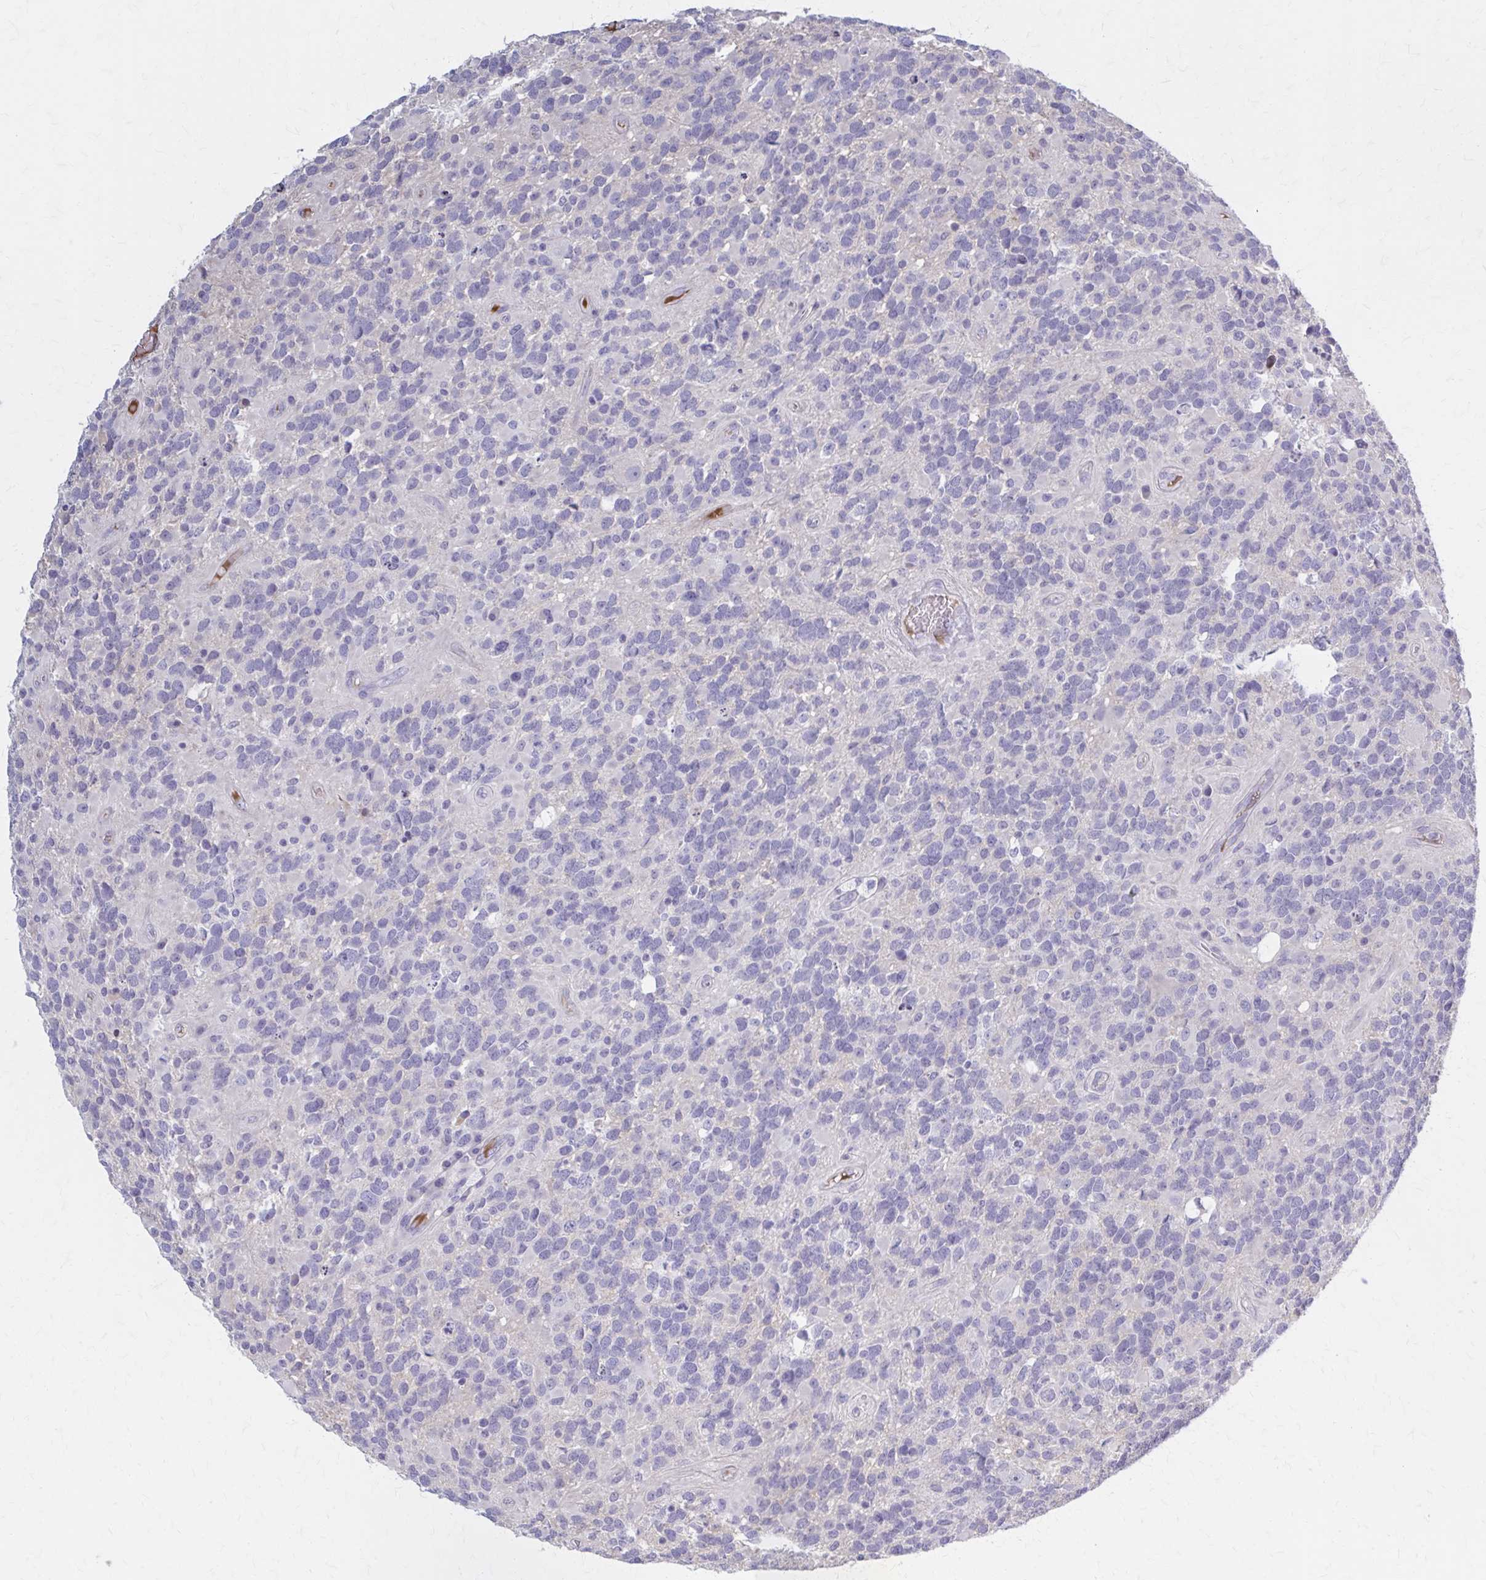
{"staining": {"intensity": "negative", "quantity": "none", "location": "none"}, "tissue": "glioma", "cell_type": "Tumor cells", "image_type": "cancer", "snomed": [{"axis": "morphology", "description": "Glioma, malignant, High grade"}, {"axis": "topography", "description": "Brain"}], "caption": "Tumor cells show no significant positivity in malignant glioma (high-grade).", "gene": "SERPIND1", "patient": {"sex": "female", "age": 40}}